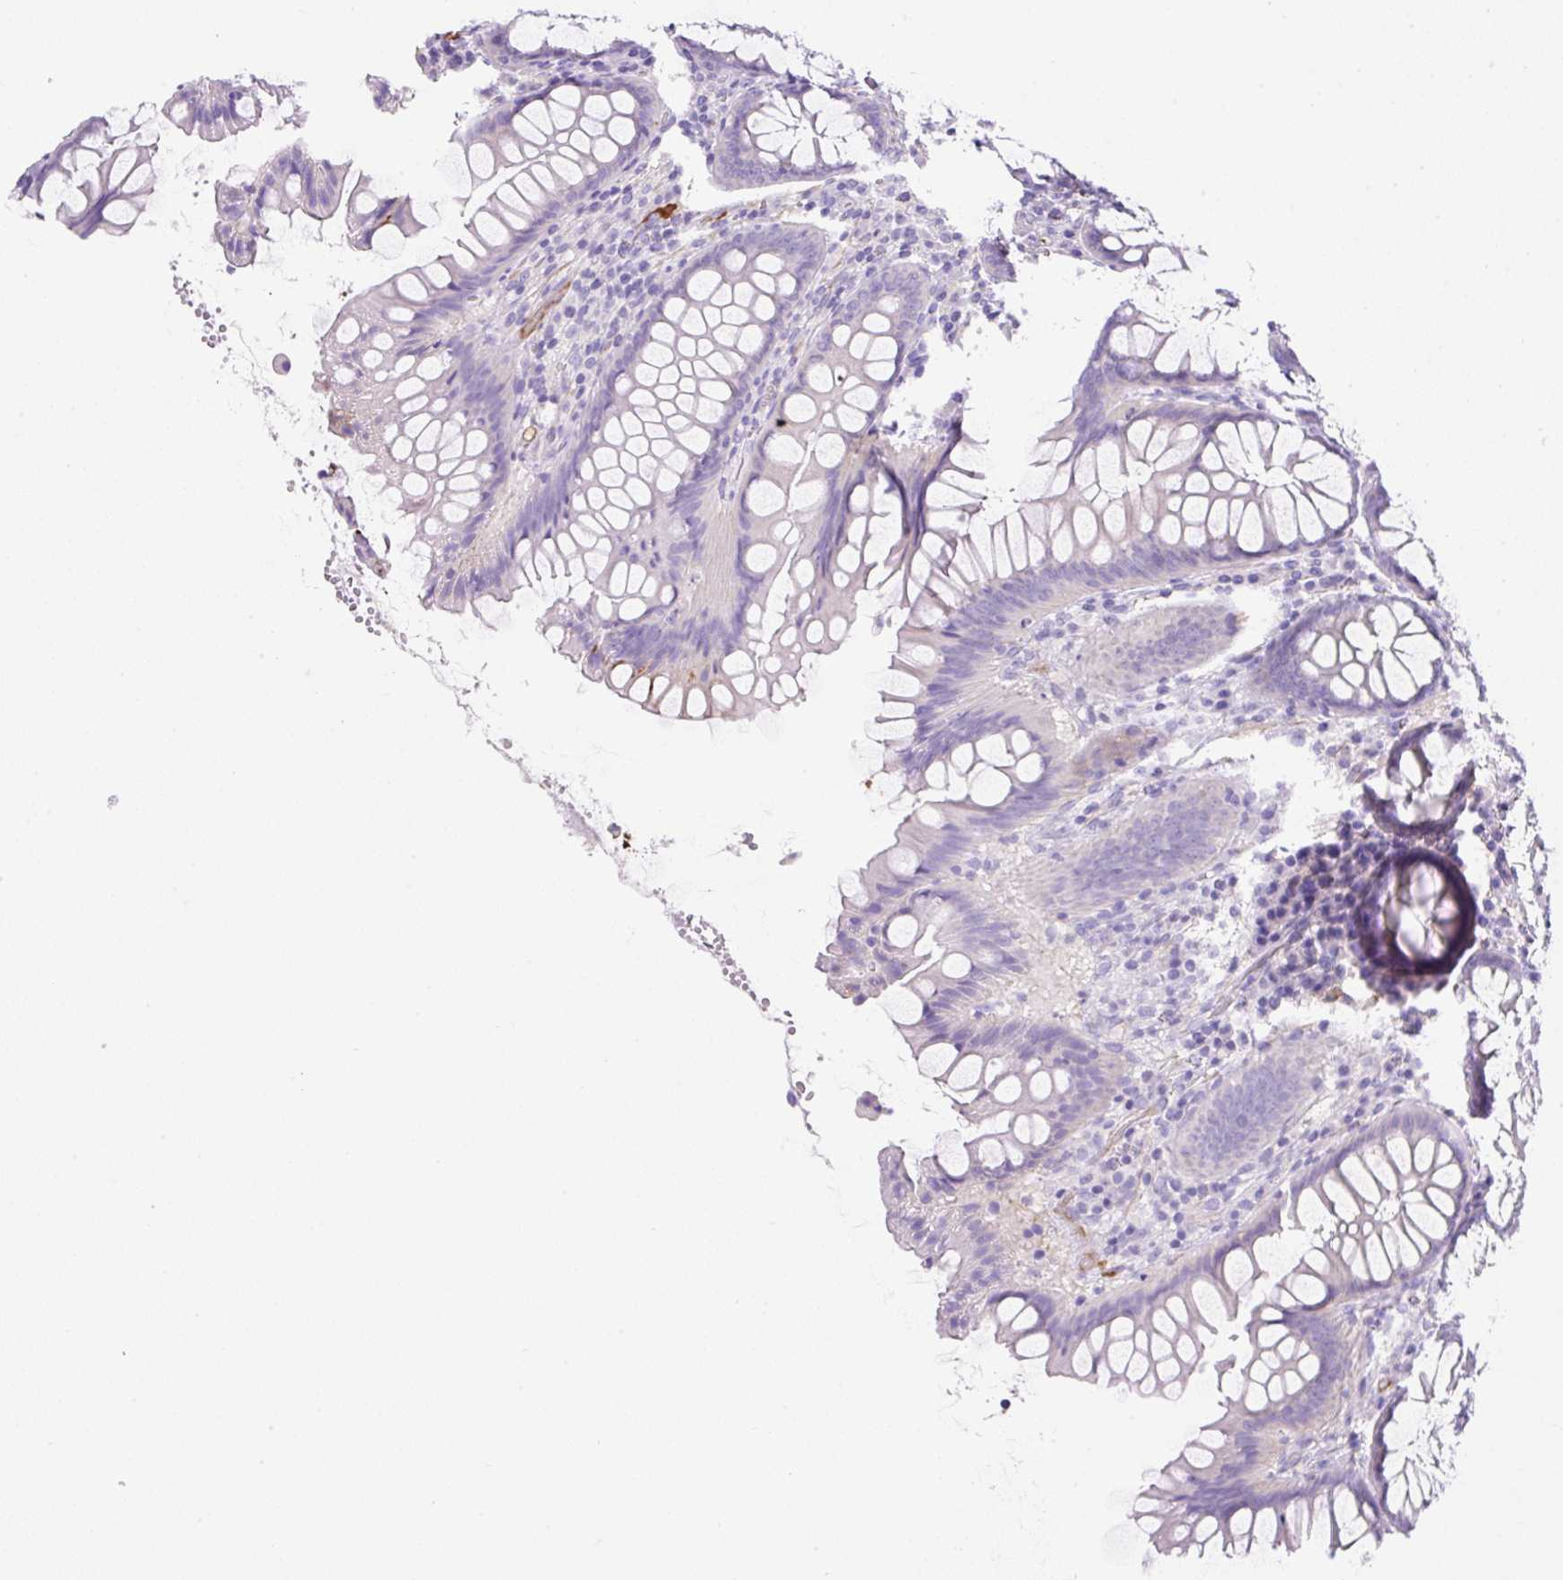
{"staining": {"intensity": "moderate", "quantity": "25%-75%", "location": "cytoplasmic/membranous"}, "tissue": "colon", "cell_type": "Endothelial cells", "image_type": "normal", "snomed": [{"axis": "morphology", "description": "Normal tissue, NOS"}, {"axis": "topography", "description": "Colon"}], "caption": "About 25%-75% of endothelial cells in benign human colon demonstrate moderate cytoplasmic/membranous protein staining as visualized by brown immunohistochemical staining.", "gene": "TDRD15", "patient": {"sex": "female", "age": 79}}